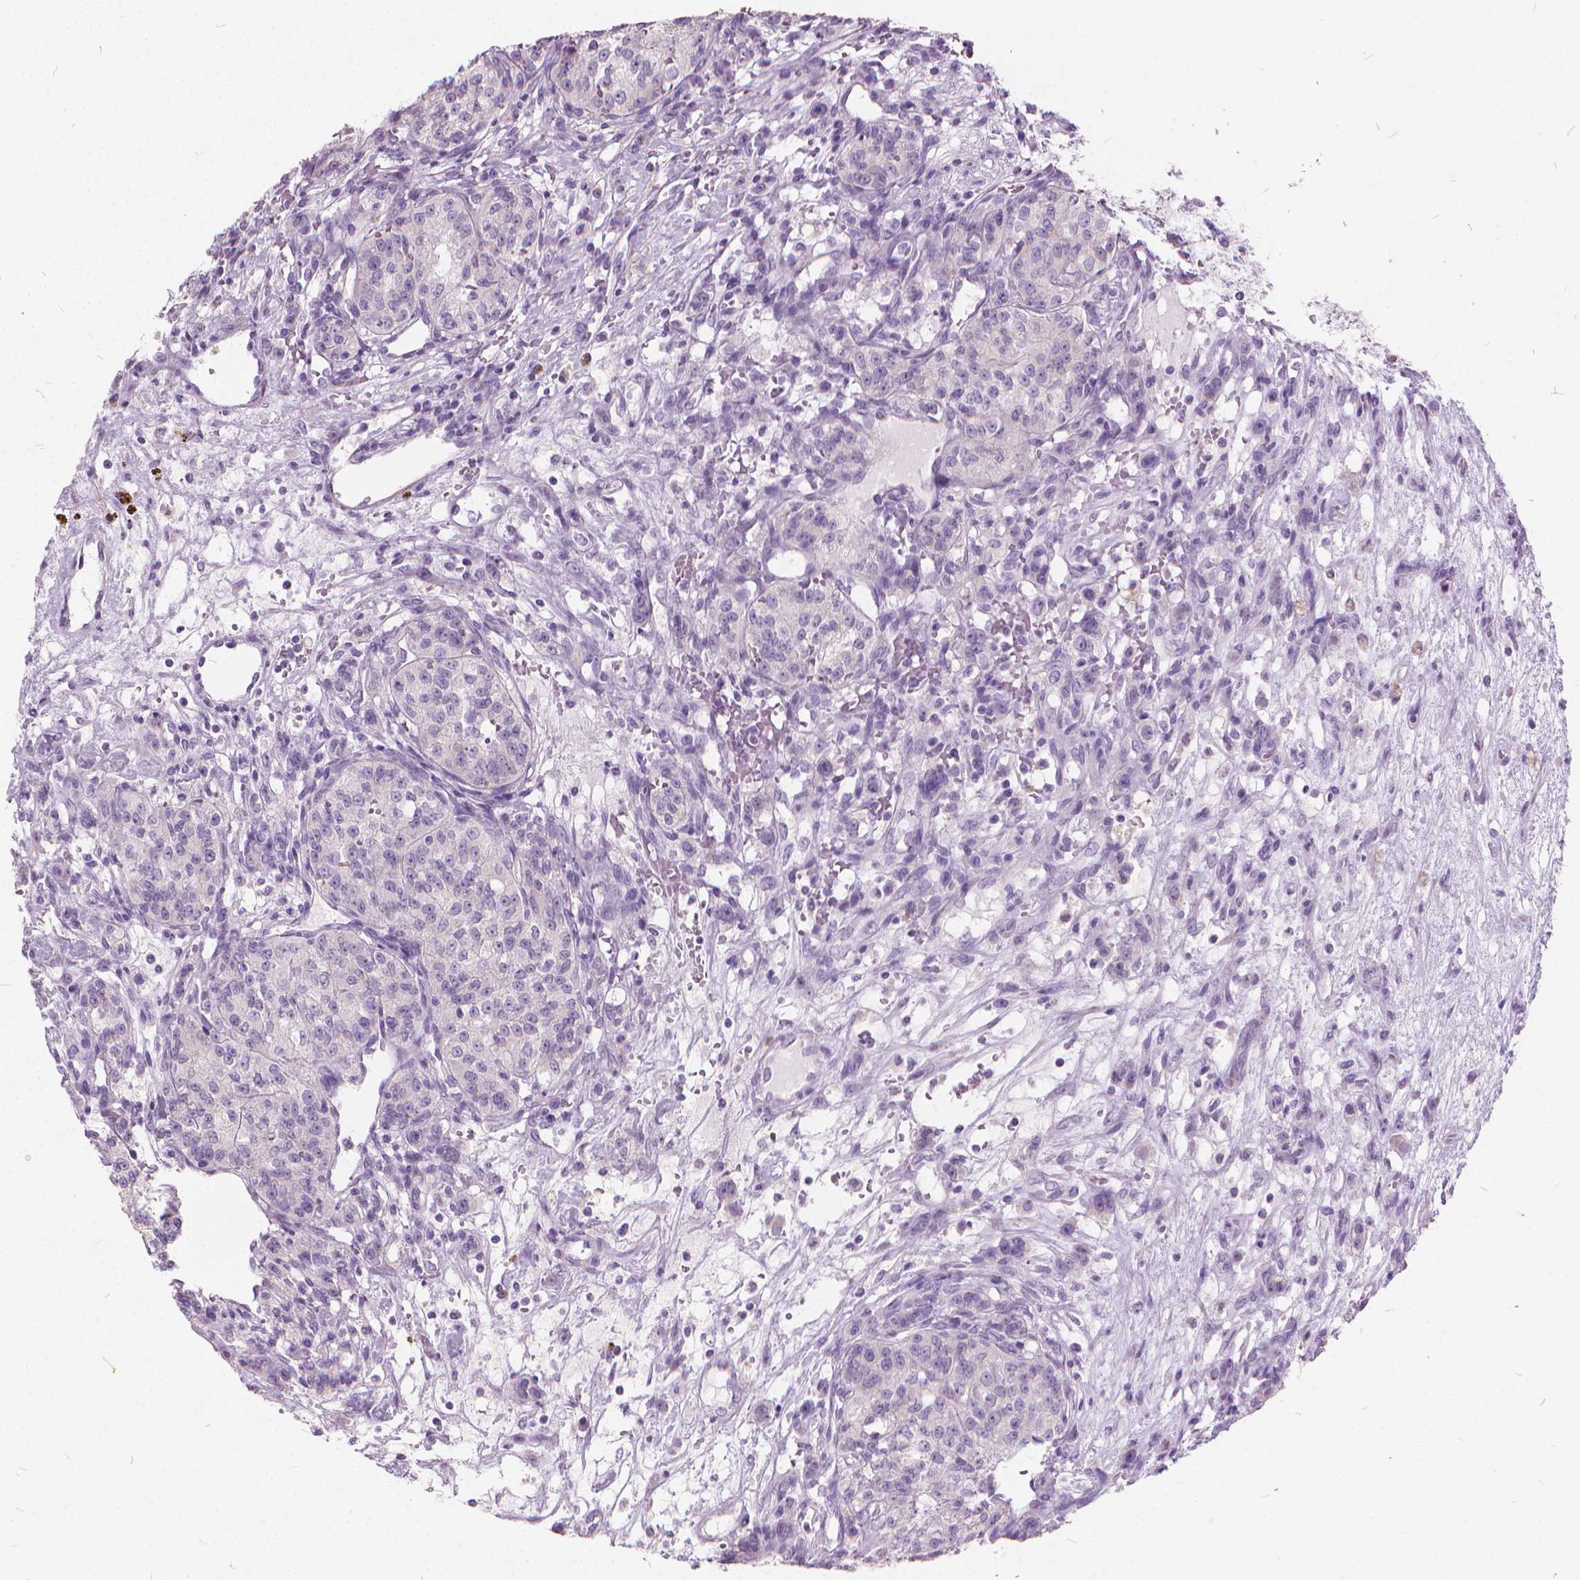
{"staining": {"intensity": "negative", "quantity": "none", "location": "none"}, "tissue": "renal cancer", "cell_type": "Tumor cells", "image_type": "cancer", "snomed": [{"axis": "morphology", "description": "Adenocarcinoma, NOS"}, {"axis": "topography", "description": "Kidney"}], "caption": "Tumor cells show no significant protein staining in renal cancer (adenocarcinoma).", "gene": "DNM1", "patient": {"sex": "female", "age": 63}}